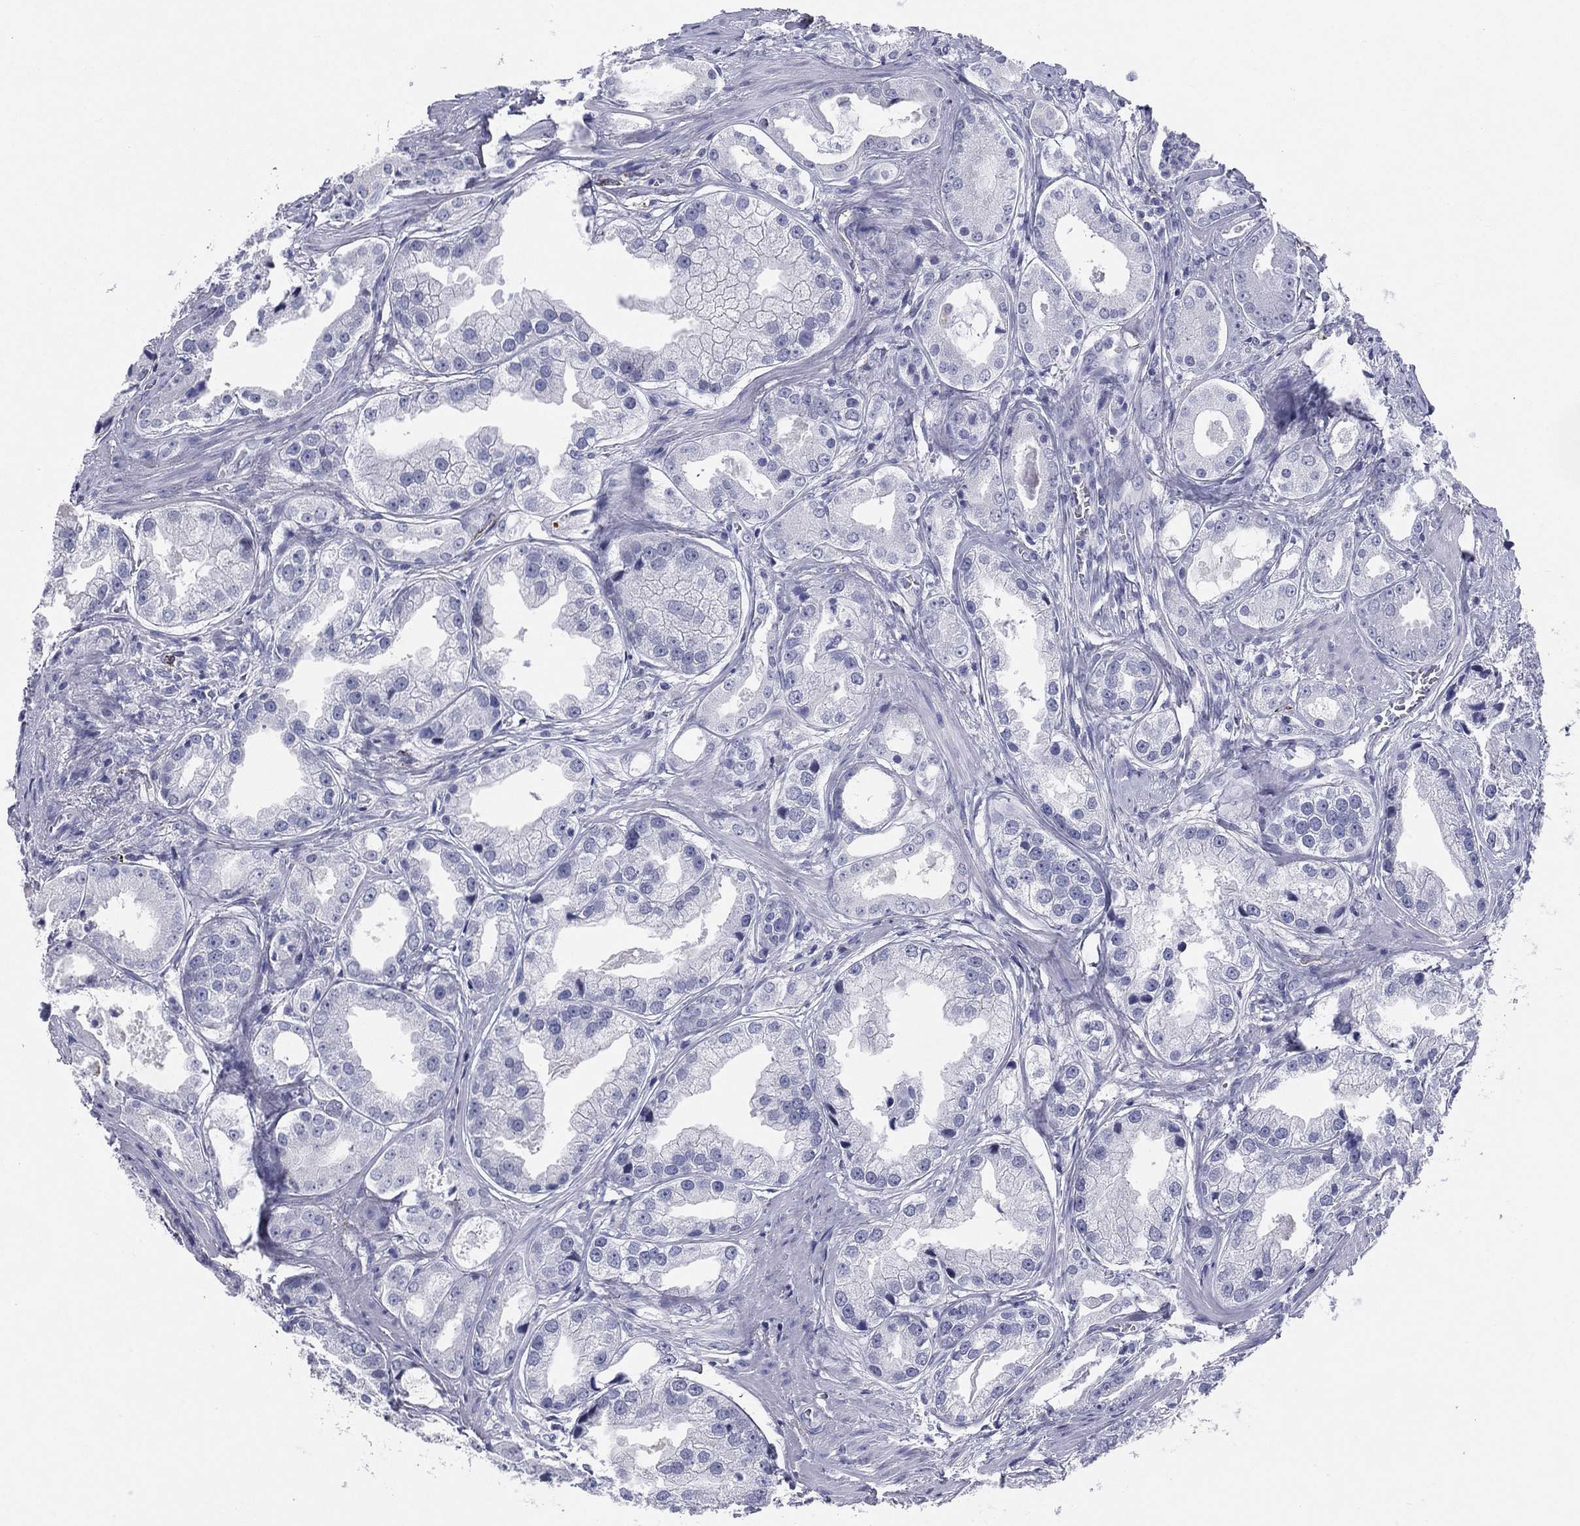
{"staining": {"intensity": "negative", "quantity": "none", "location": "none"}, "tissue": "prostate cancer", "cell_type": "Tumor cells", "image_type": "cancer", "snomed": [{"axis": "morphology", "description": "Adenocarcinoma, NOS"}, {"axis": "topography", "description": "Prostate"}], "caption": "The image displays no significant staining in tumor cells of prostate adenocarcinoma.", "gene": "HLA-DOA", "patient": {"sex": "male", "age": 61}}